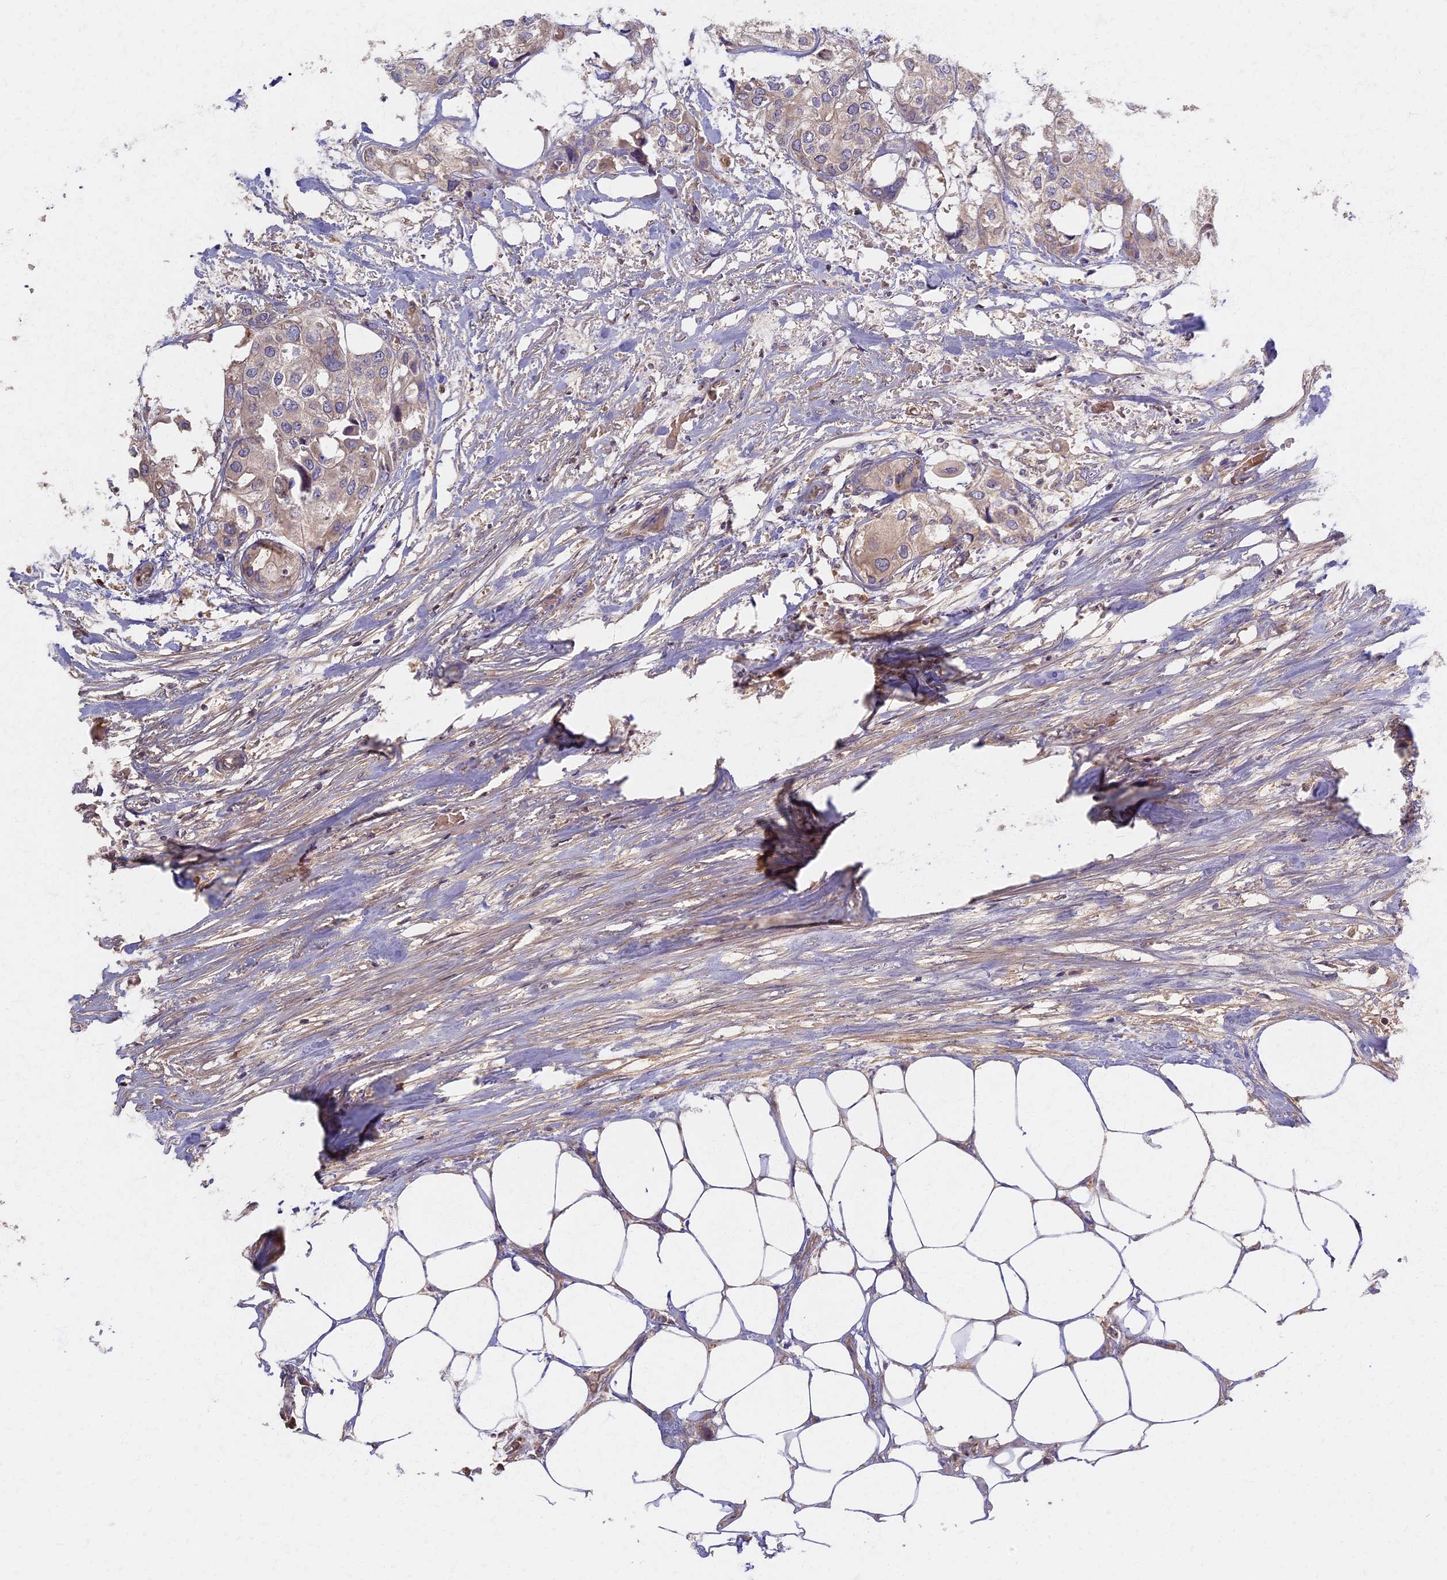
{"staining": {"intensity": "negative", "quantity": "none", "location": "none"}, "tissue": "urothelial cancer", "cell_type": "Tumor cells", "image_type": "cancer", "snomed": [{"axis": "morphology", "description": "Urothelial carcinoma, High grade"}, {"axis": "topography", "description": "Urinary bladder"}], "caption": "Micrograph shows no protein positivity in tumor cells of urothelial cancer tissue.", "gene": "AP4E1", "patient": {"sex": "male", "age": 64}}